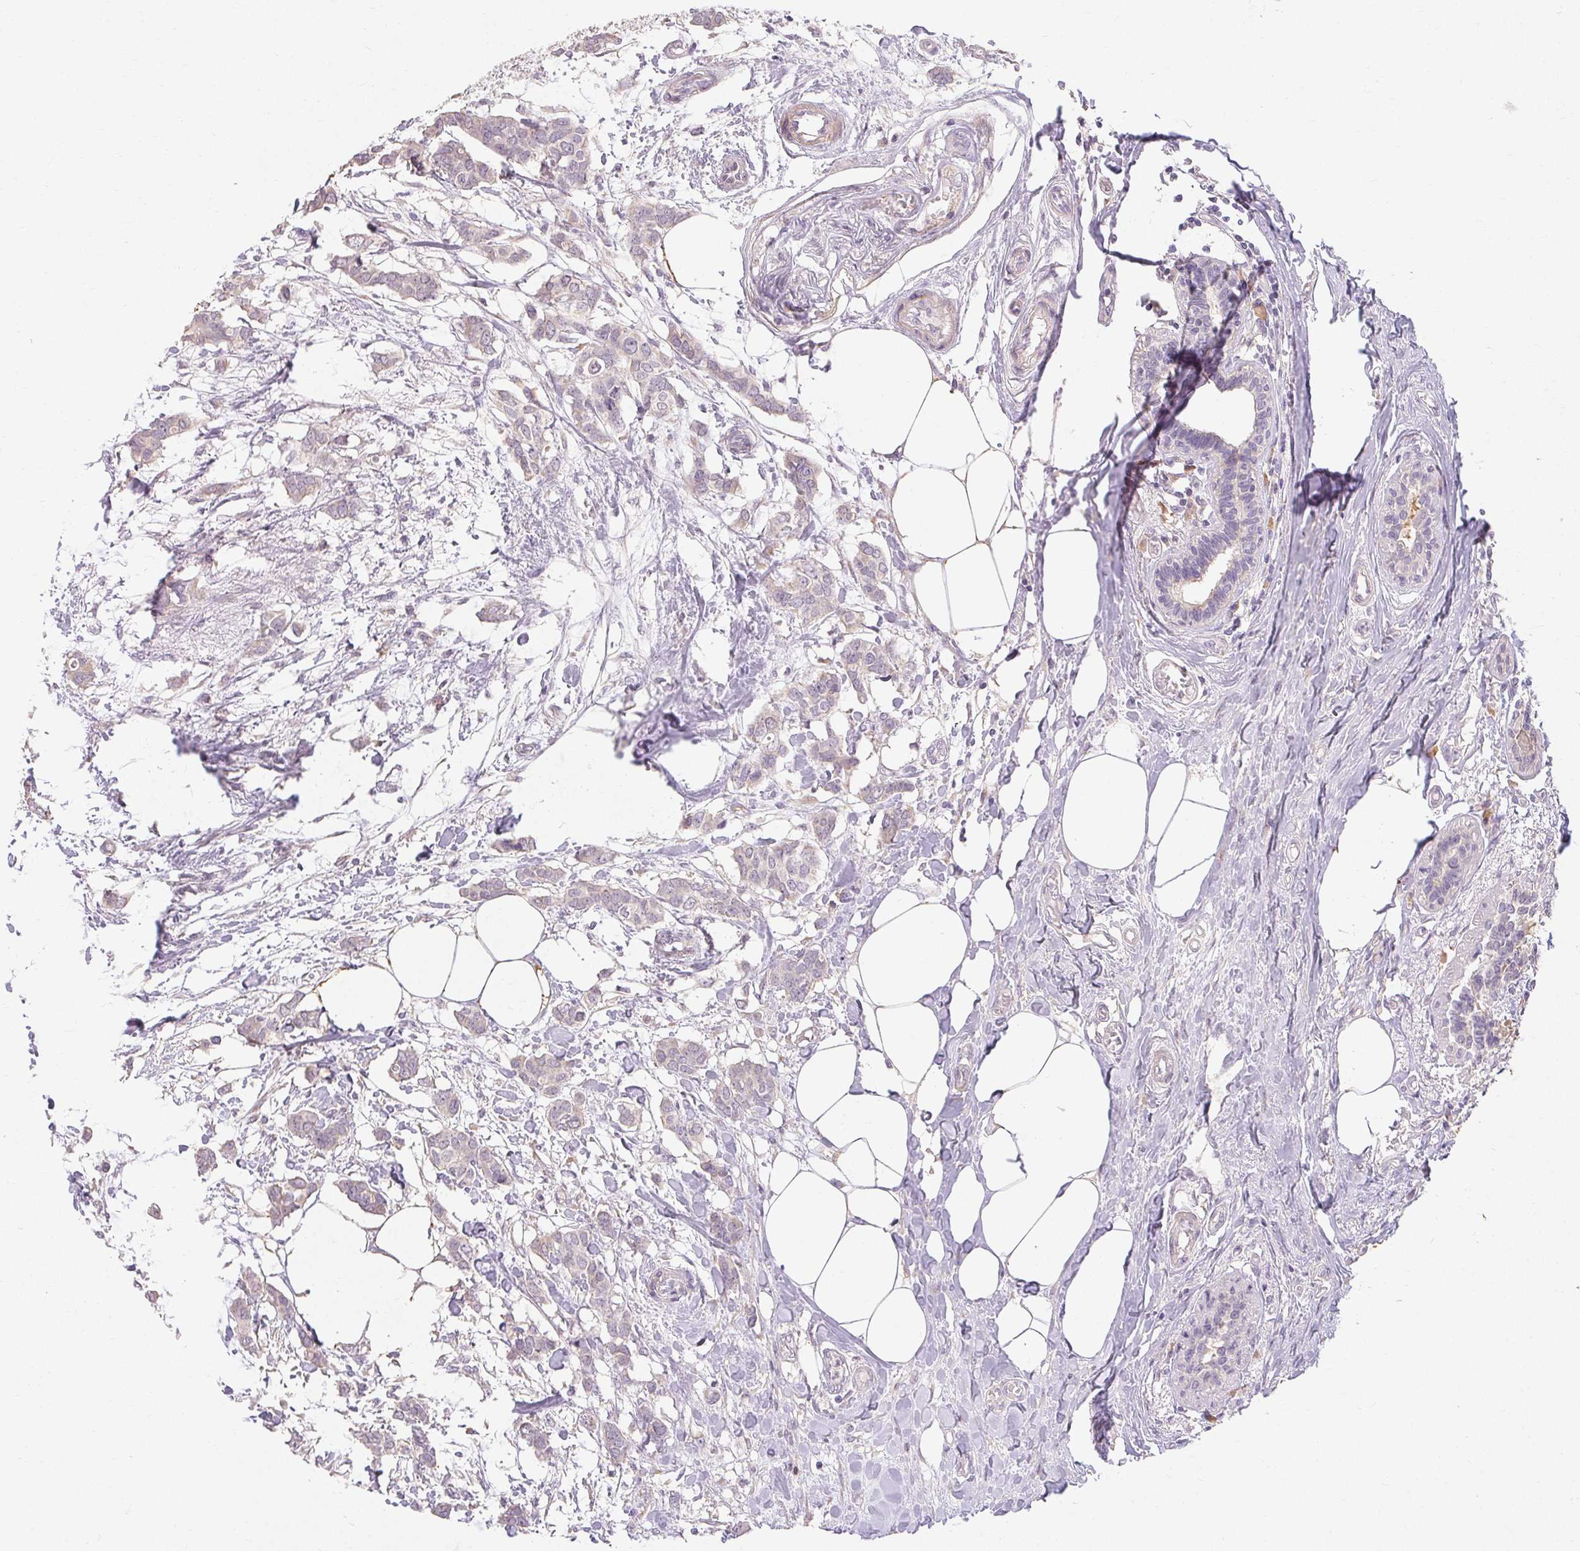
{"staining": {"intensity": "weak", "quantity": "<25%", "location": "cytoplasmic/membranous"}, "tissue": "breast cancer", "cell_type": "Tumor cells", "image_type": "cancer", "snomed": [{"axis": "morphology", "description": "Duct carcinoma"}, {"axis": "topography", "description": "Breast"}], "caption": "Tumor cells show no significant protein positivity in breast cancer (infiltrating ductal carcinoma).", "gene": "TMEM52B", "patient": {"sex": "female", "age": 62}}